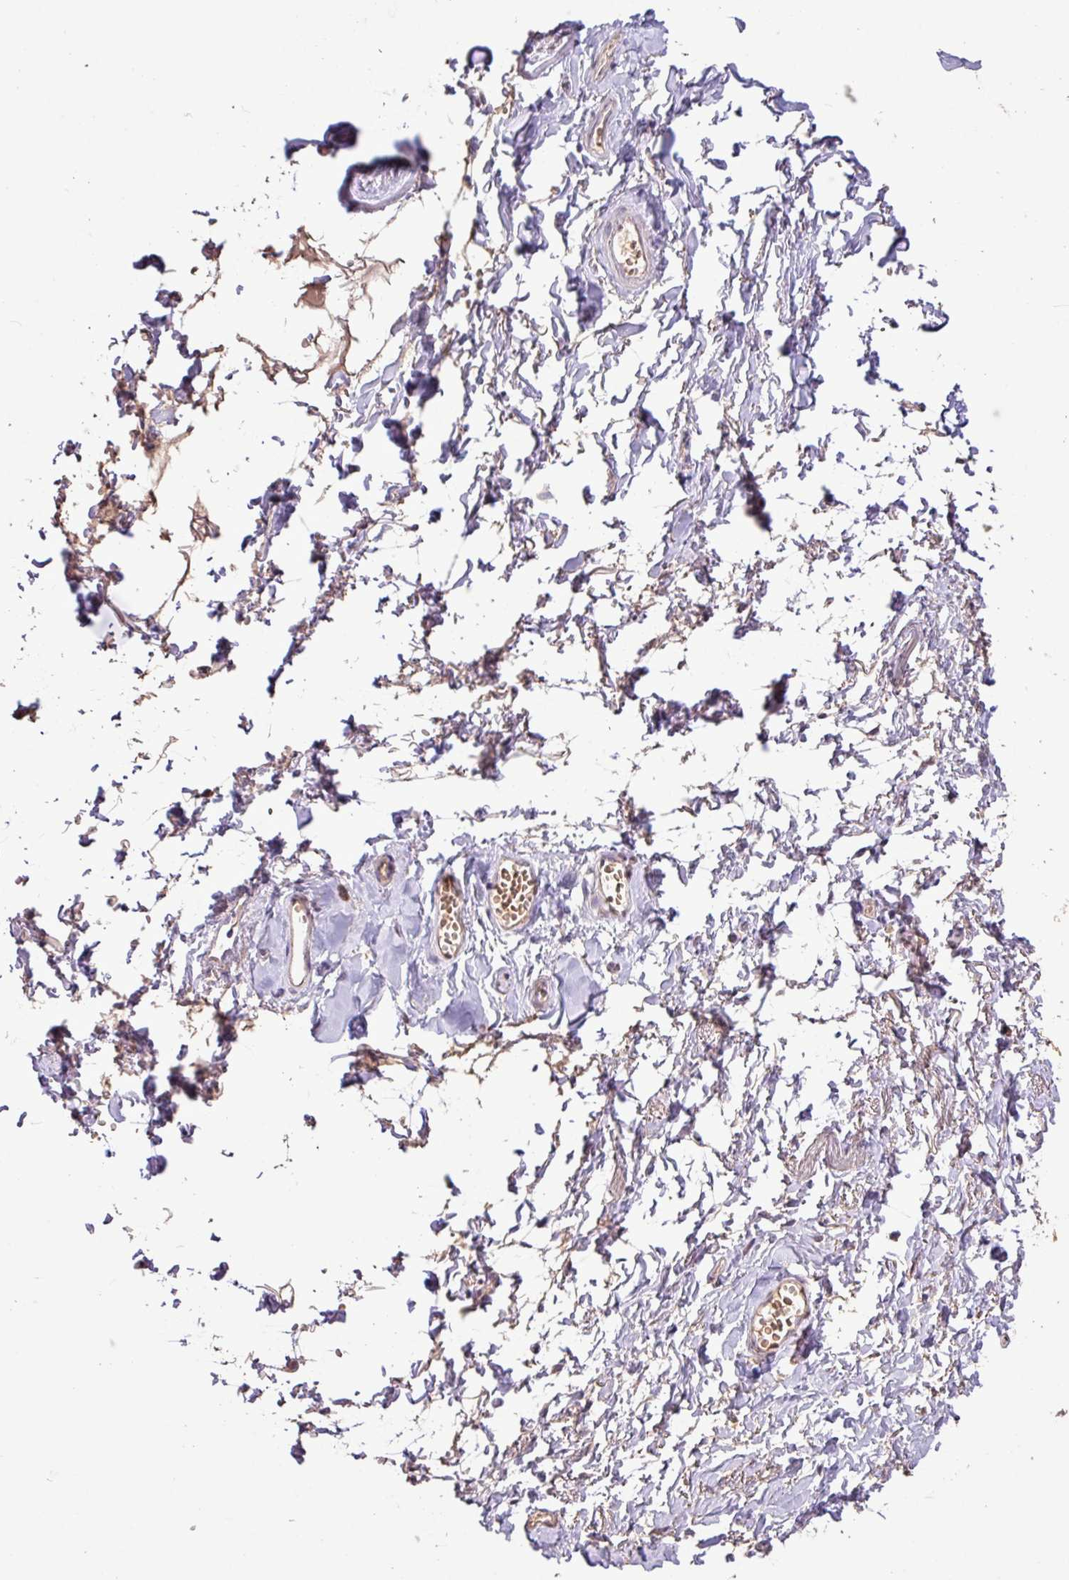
{"staining": {"intensity": "negative", "quantity": "none", "location": "none"}, "tissue": "adipose tissue", "cell_type": "Adipocytes", "image_type": "normal", "snomed": [{"axis": "morphology", "description": "Normal tissue, NOS"}, {"axis": "topography", "description": "Vulva"}, {"axis": "topography", "description": "Vagina"}, {"axis": "topography", "description": "Peripheral nerve tissue"}], "caption": "DAB (3,3'-diaminobenzidine) immunohistochemical staining of normal adipose tissue displays no significant positivity in adipocytes. (DAB (3,3'-diaminobenzidine) immunohistochemistry (IHC) with hematoxylin counter stain).", "gene": "L3MBTL3", "patient": {"sex": "female", "age": 66}}